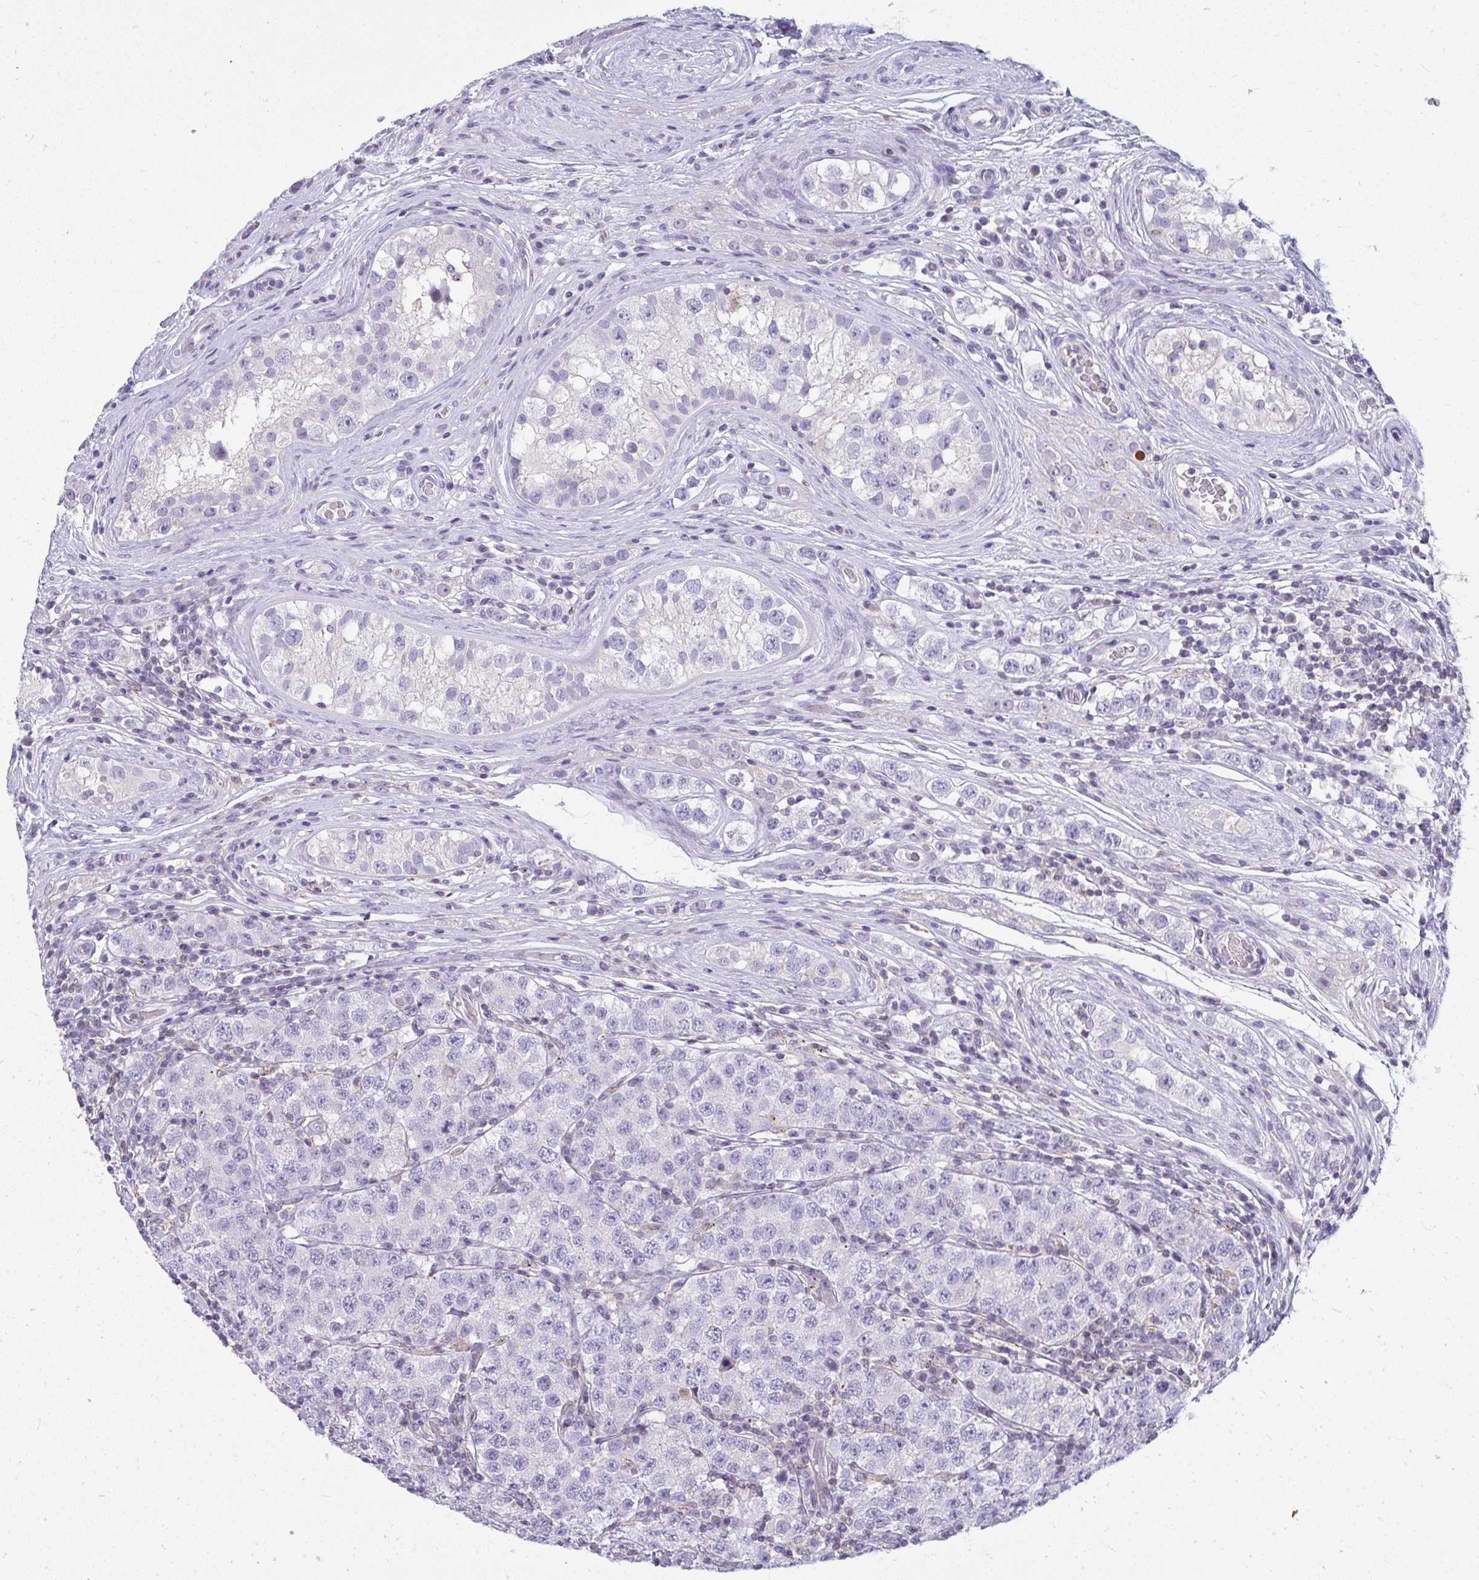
{"staining": {"intensity": "negative", "quantity": "none", "location": "none"}, "tissue": "testis cancer", "cell_type": "Tumor cells", "image_type": "cancer", "snomed": [{"axis": "morphology", "description": "Seminoma, NOS"}, {"axis": "topography", "description": "Testis"}], "caption": "Immunohistochemistry (IHC) histopathology image of human testis cancer (seminoma) stained for a protein (brown), which demonstrates no expression in tumor cells.", "gene": "VPS4B", "patient": {"sex": "male", "age": 34}}